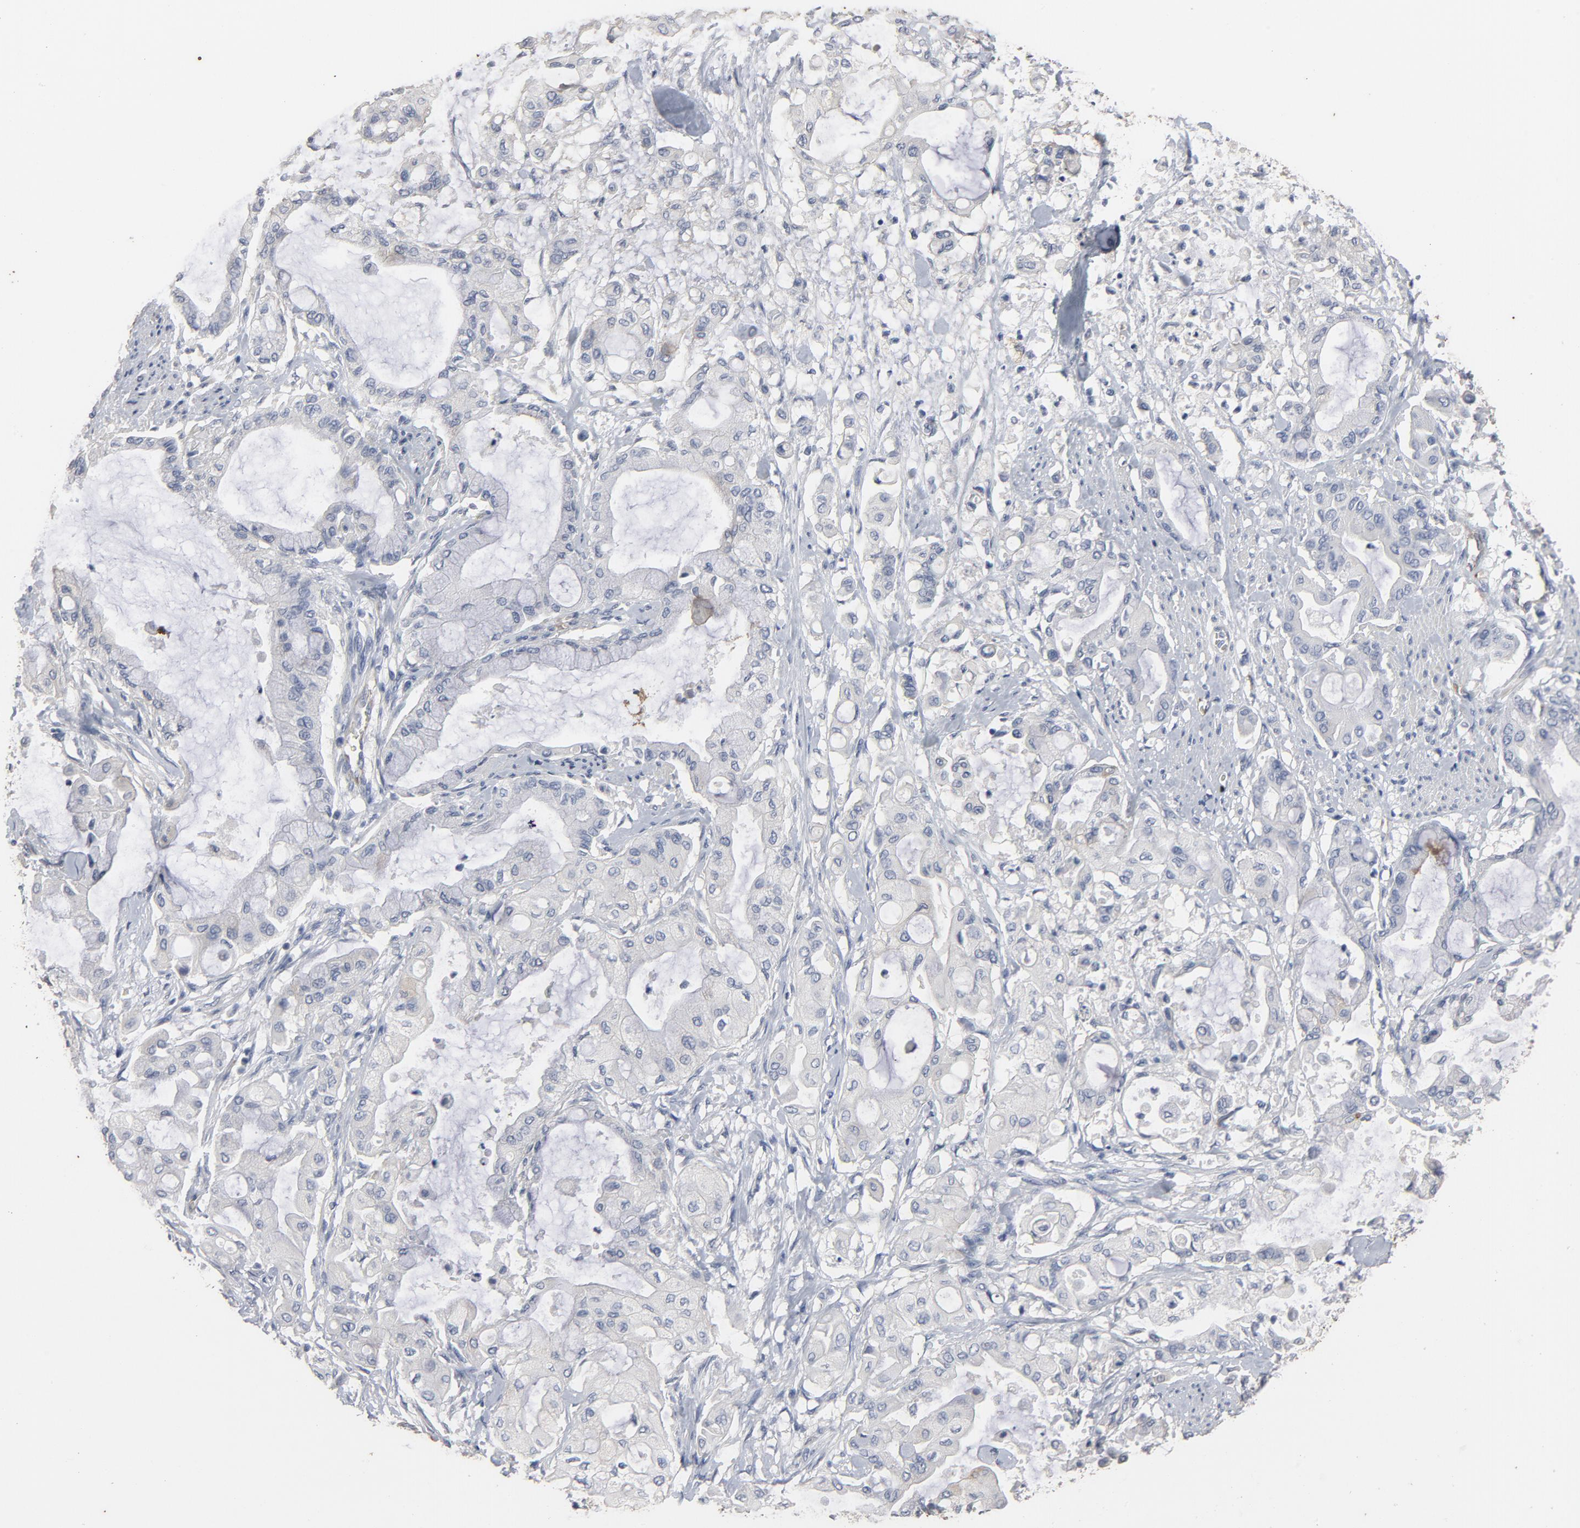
{"staining": {"intensity": "negative", "quantity": "none", "location": "none"}, "tissue": "pancreatic cancer", "cell_type": "Tumor cells", "image_type": "cancer", "snomed": [{"axis": "morphology", "description": "Adenocarcinoma, NOS"}, {"axis": "morphology", "description": "Adenocarcinoma, metastatic, NOS"}, {"axis": "topography", "description": "Lymph node"}, {"axis": "topography", "description": "Pancreas"}, {"axis": "topography", "description": "Duodenum"}], "caption": "Protein analysis of pancreatic adenocarcinoma reveals no significant staining in tumor cells.", "gene": "KDR", "patient": {"sex": "female", "age": 64}}